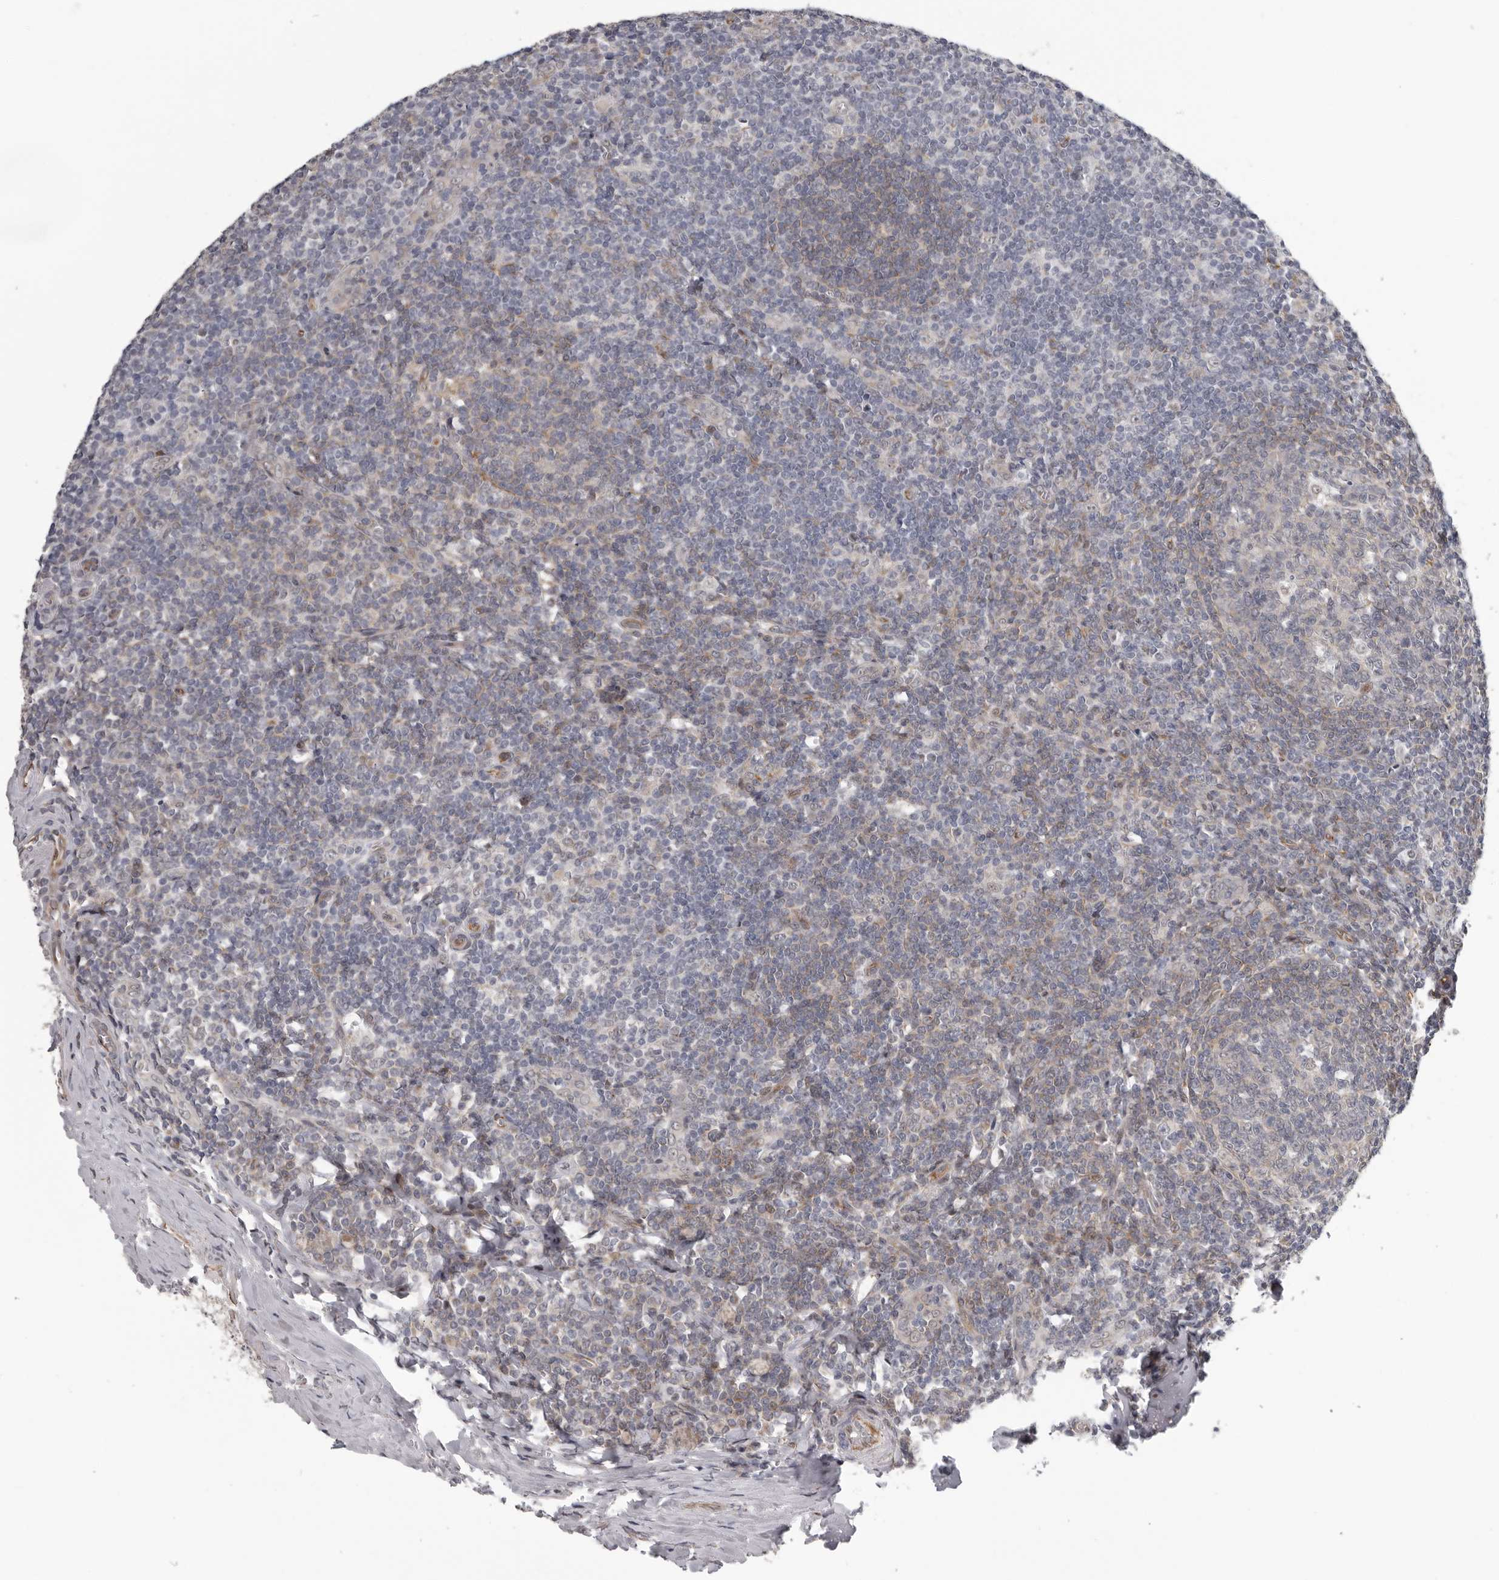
{"staining": {"intensity": "negative", "quantity": "none", "location": "none"}, "tissue": "tonsil", "cell_type": "Germinal center cells", "image_type": "normal", "snomed": [{"axis": "morphology", "description": "Normal tissue, NOS"}, {"axis": "topography", "description": "Tonsil"}], "caption": "The photomicrograph demonstrates no staining of germinal center cells in benign tonsil. (DAB (3,3'-diaminobenzidine) IHC with hematoxylin counter stain).", "gene": "RALGPS2", "patient": {"sex": "male", "age": 37}}